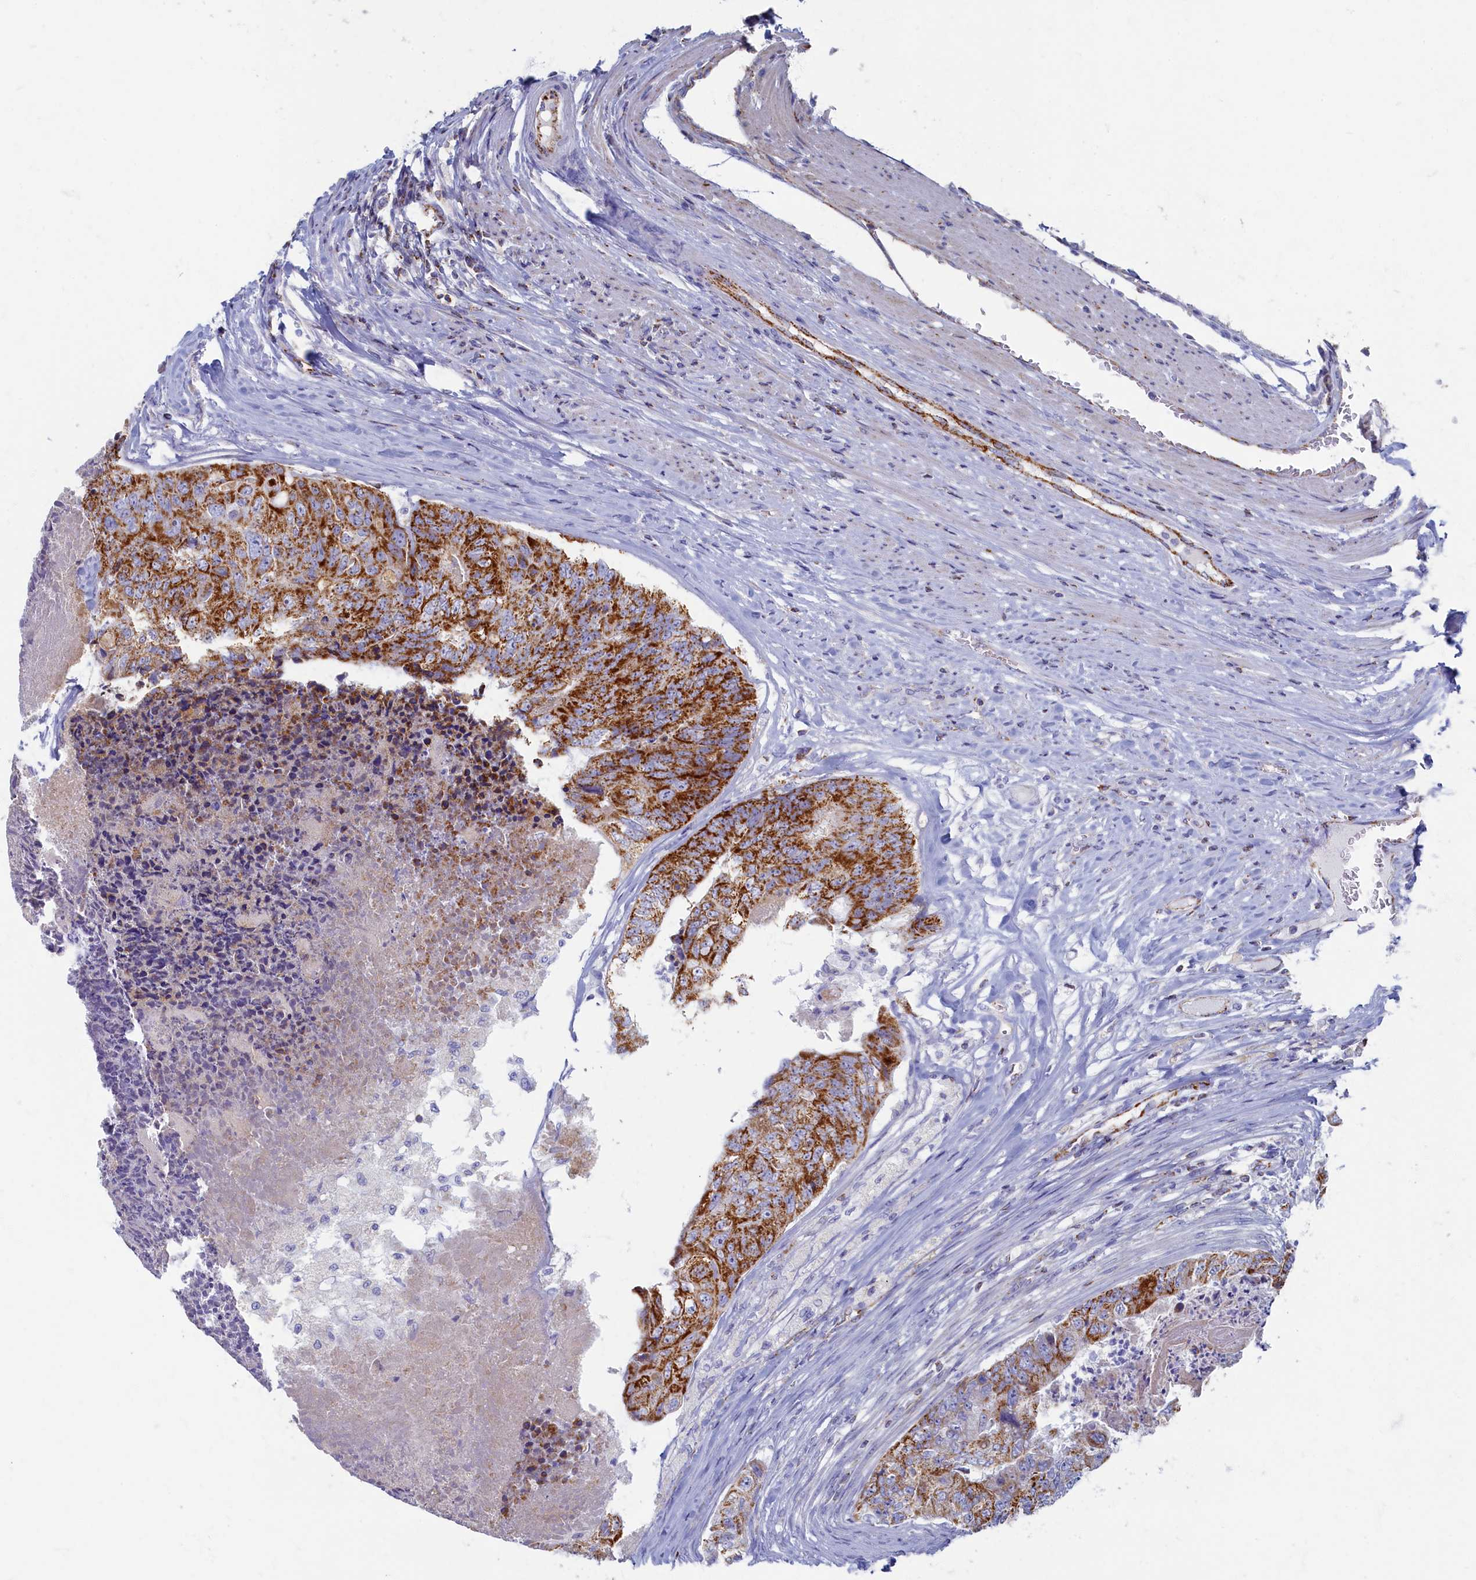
{"staining": {"intensity": "strong", "quantity": ">75%", "location": "cytoplasmic/membranous"}, "tissue": "colorectal cancer", "cell_type": "Tumor cells", "image_type": "cancer", "snomed": [{"axis": "morphology", "description": "Adenocarcinoma, NOS"}, {"axis": "topography", "description": "Colon"}], "caption": "IHC staining of colorectal cancer, which demonstrates high levels of strong cytoplasmic/membranous staining in approximately >75% of tumor cells indicating strong cytoplasmic/membranous protein staining. The staining was performed using DAB (3,3'-diaminobenzidine) (brown) for protein detection and nuclei were counterstained in hematoxylin (blue).", "gene": "OCIAD2", "patient": {"sex": "female", "age": 67}}